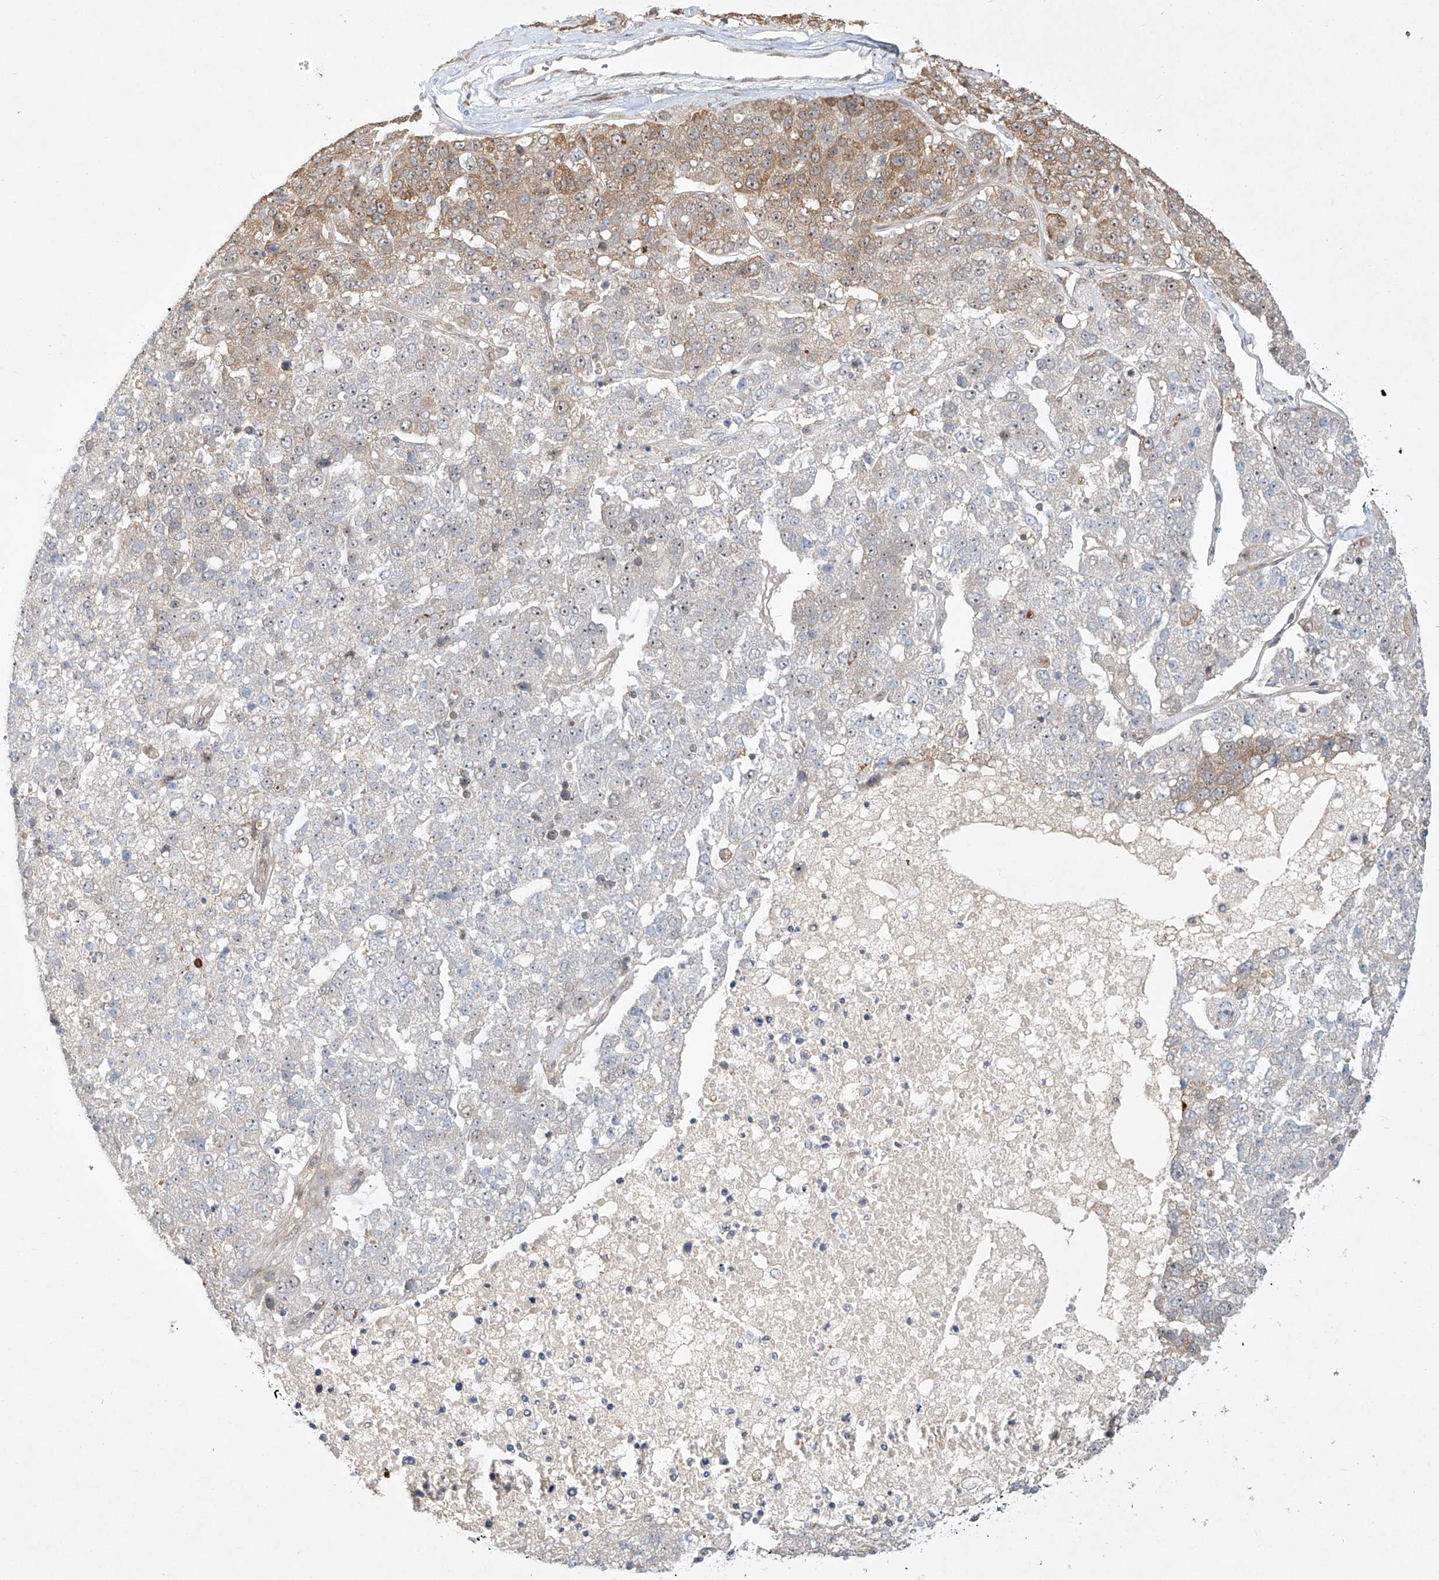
{"staining": {"intensity": "weak", "quantity": "<25%", "location": "cytoplasmic/membranous"}, "tissue": "pancreatic cancer", "cell_type": "Tumor cells", "image_type": "cancer", "snomed": [{"axis": "morphology", "description": "Adenocarcinoma, NOS"}, {"axis": "topography", "description": "Pancreas"}], "caption": "Immunohistochemistry micrograph of pancreatic cancer stained for a protein (brown), which demonstrates no staining in tumor cells. (Stains: DAB immunohistochemistry (IHC) with hematoxylin counter stain, Microscopy: brightfield microscopy at high magnification).", "gene": "TASP1", "patient": {"sex": "female", "age": 61}}